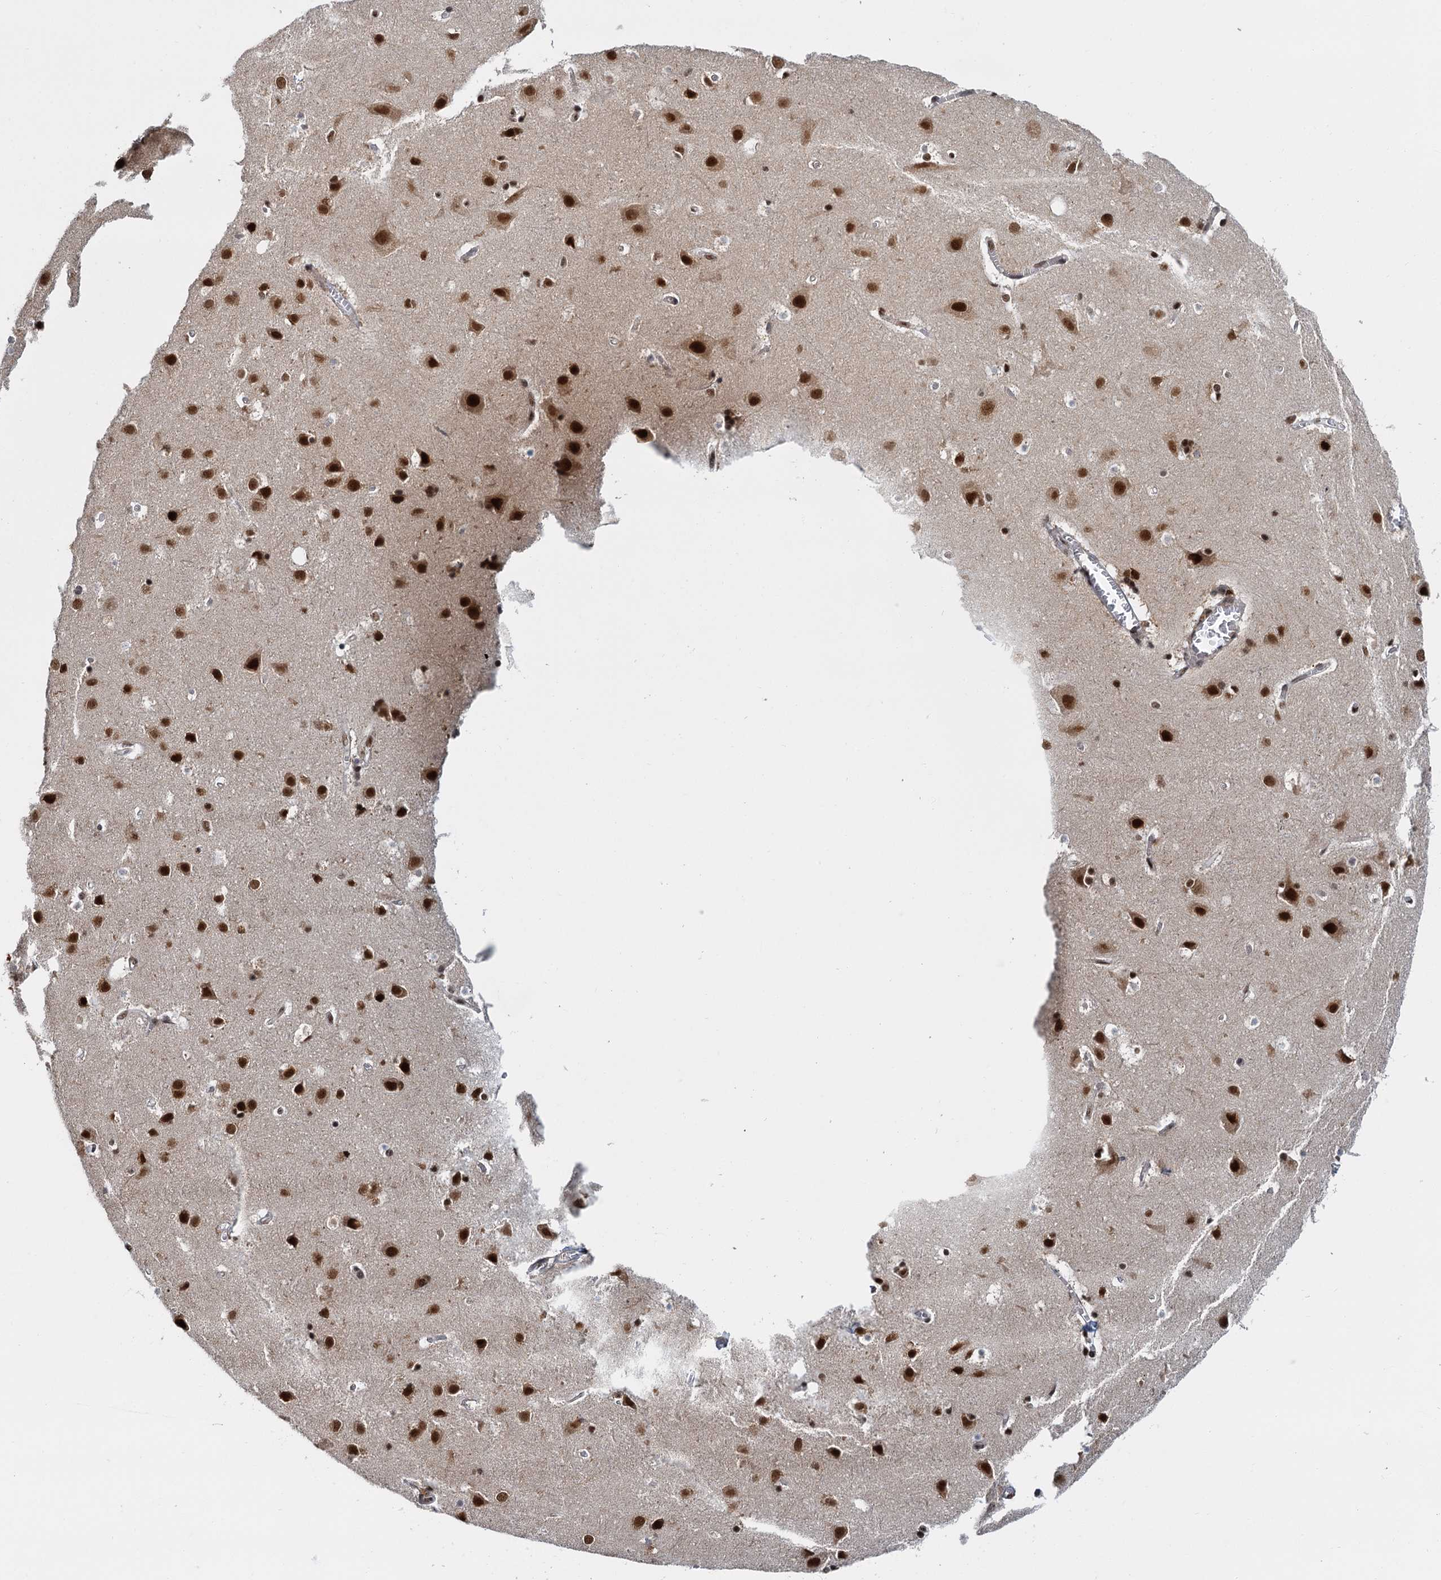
{"staining": {"intensity": "moderate", "quantity": ">75%", "location": "nuclear"}, "tissue": "cerebral cortex", "cell_type": "Endothelial cells", "image_type": "normal", "snomed": [{"axis": "morphology", "description": "Normal tissue, NOS"}, {"axis": "topography", "description": "Cerebral cortex"}], "caption": "High-power microscopy captured an IHC photomicrograph of benign cerebral cortex, revealing moderate nuclear positivity in about >75% of endothelial cells. Nuclei are stained in blue.", "gene": "WBP4", "patient": {"sex": "male", "age": 54}}